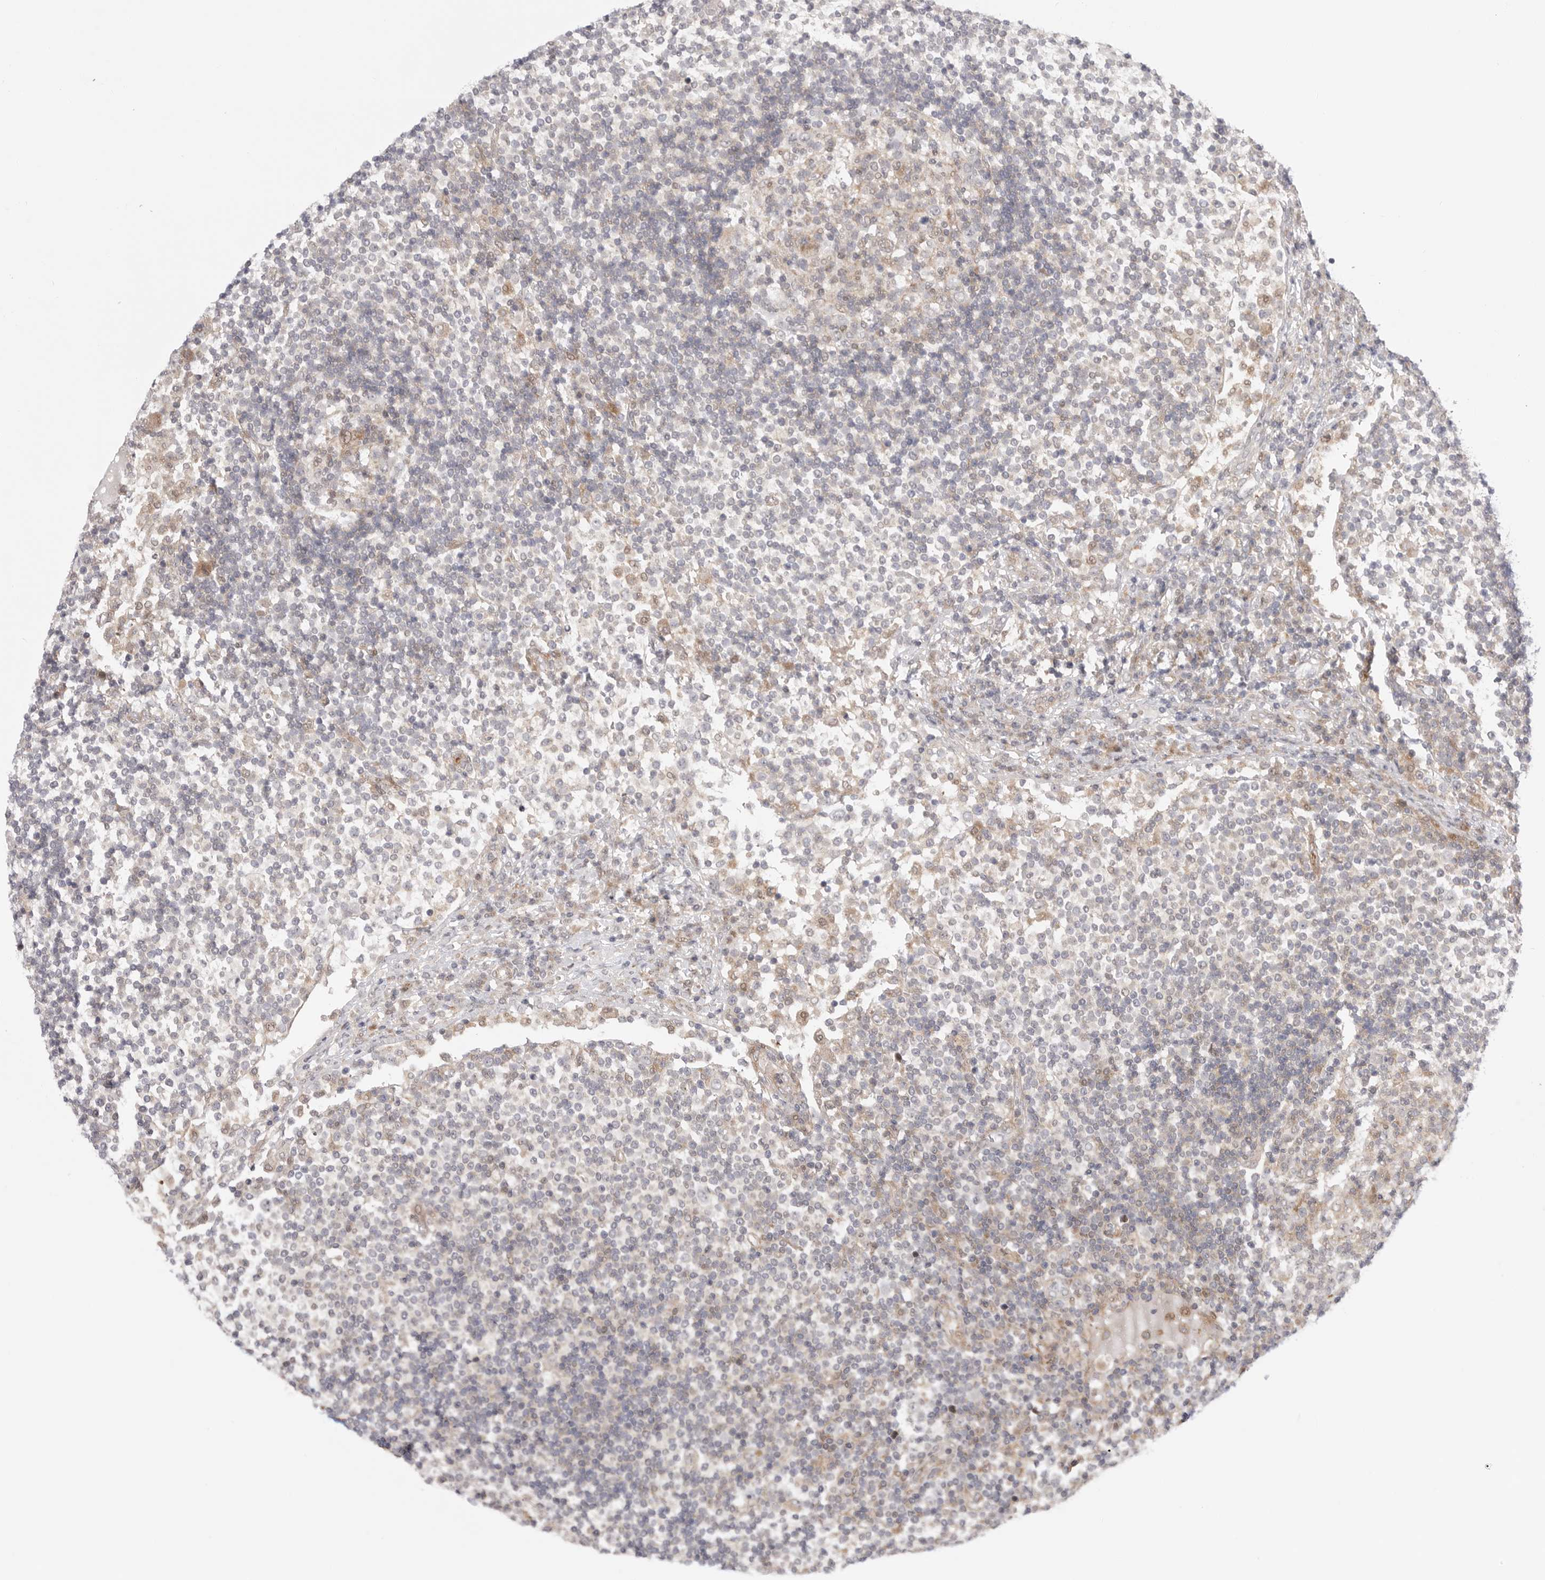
{"staining": {"intensity": "weak", "quantity": "<25%", "location": "cytoplasmic/membranous"}, "tissue": "lymph node", "cell_type": "Germinal center cells", "image_type": "normal", "snomed": [{"axis": "morphology", "description": "Normal tissue, NOS"}, {"axis": "topography", "description": "Lymph node"}], "caption": "Germinal center cells are negative for protein expression in unremarkable human lymph node. (DAB (3,3'-diaminobenzidine) IHC visualized using brightfield microscopy, high magnification).", "gene": "GGT6", "patient": {"sex": "female", "age": 53}}